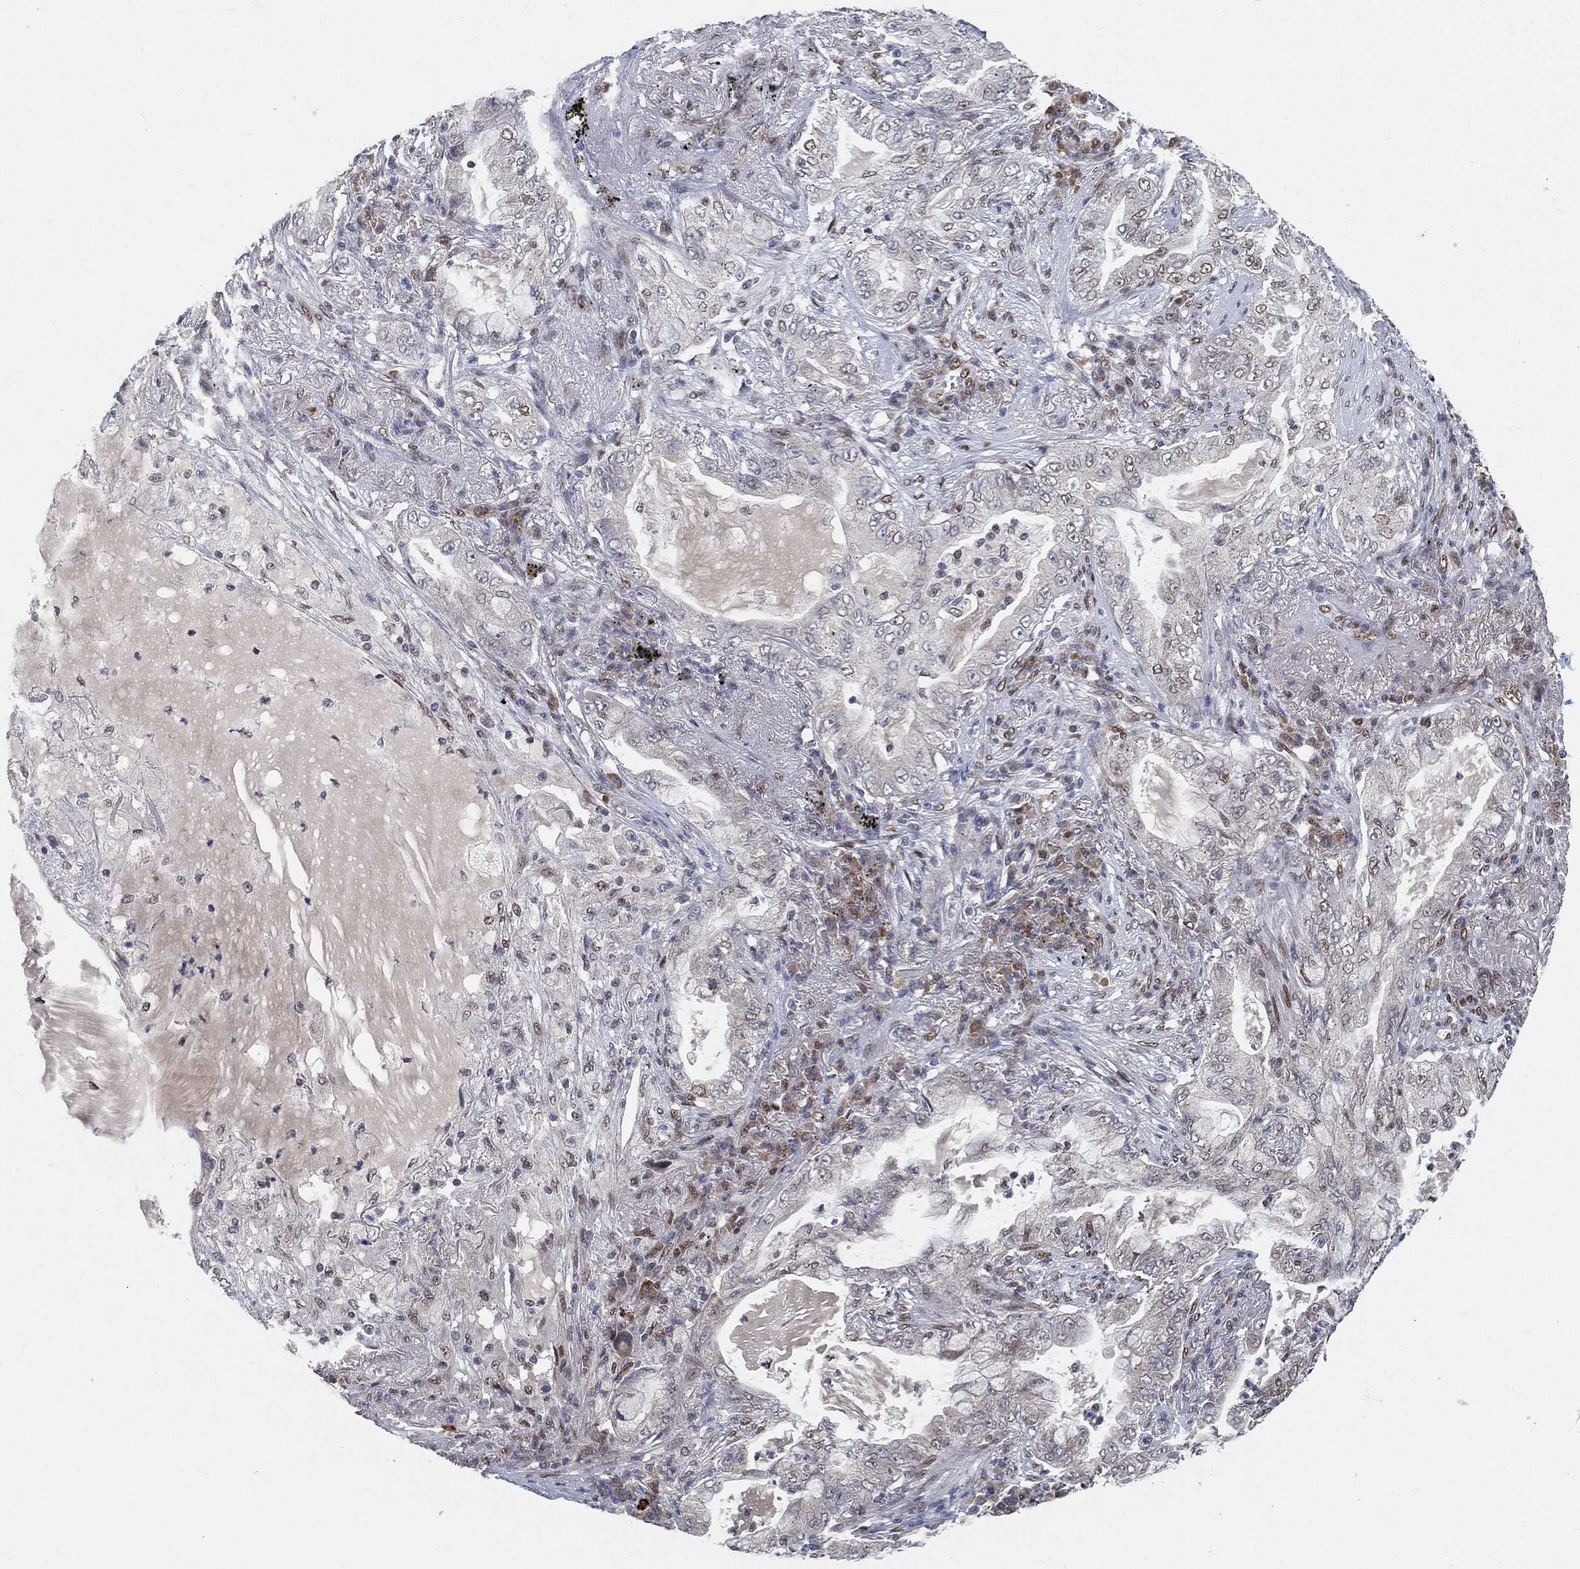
{"staining": {"intensity": "negative", "quantity": "none", "location": "none"}, "tissue": "lung cancer", "cell_type": "Tumor cells", "image_type": "cancer", "snomed": [{"axis": "morphology", "description": "Adenocarcinoma, NOS"}, {"axis": "topography", "description": "Lung"}], "caption": "Photomicrograph shows no protein expression in tumor cells of lung cancer tissue.", "gene": "YLPM1", "patient": {"sex": "female", "age": 73}}